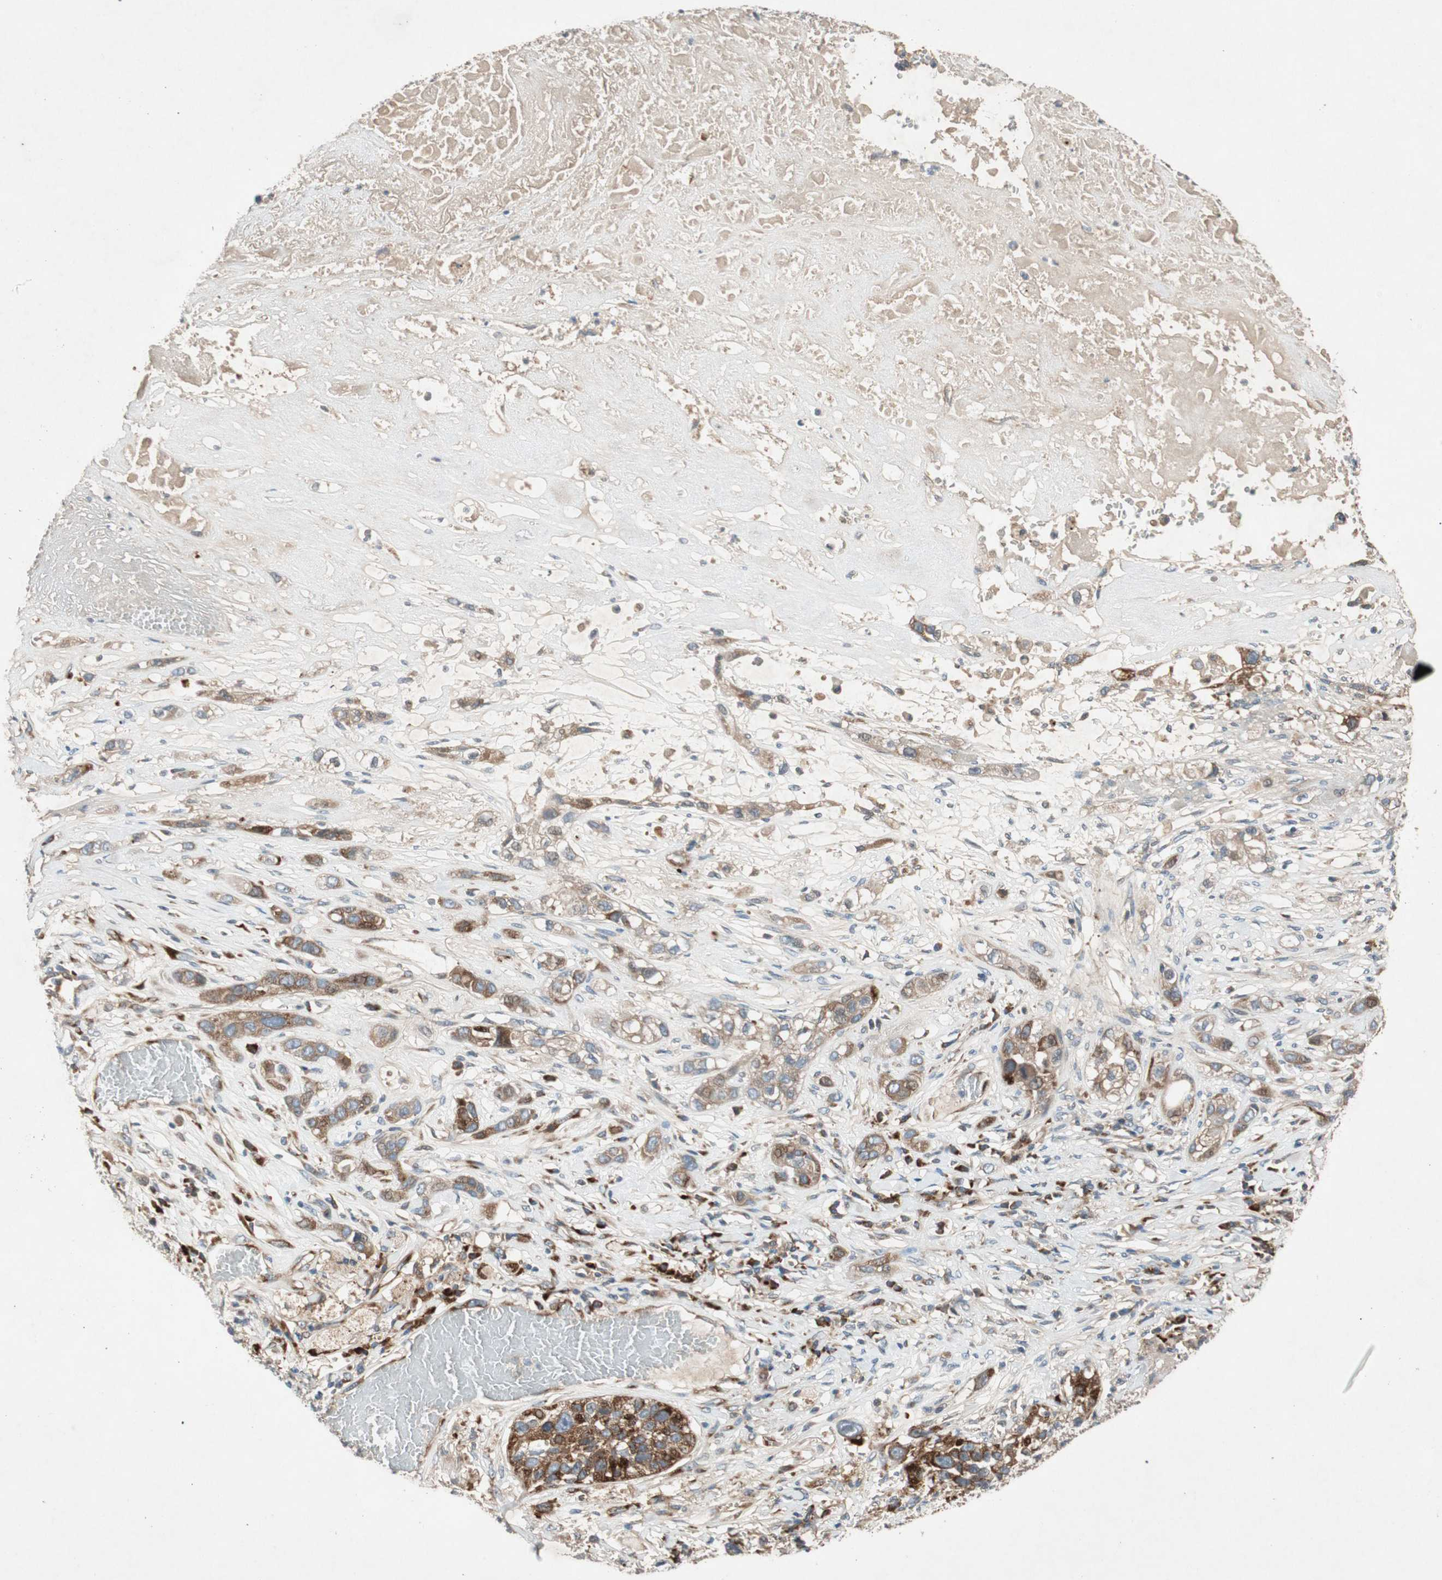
{"staining": {"intensity": "moderate", "quantity": ">75%", "location": "cytoplasmic/membranous"}, "tissue": "lung cancer", "cell_type": "Tumor cells", "image_type": "cancer", "snomed": [{"axis": "morphology", "description": "Squamous cell carcinoma, NOS"}, {"axis": "topography", "description": "Lung"}], "caption": "Immunohistochemistry histopathology image of neoplastic tissue: human squamous cell carcinoma (lung) stained using IHC shows medium levels of moderate protein expression localized specifically in the cytoplasmic/membranous of tumor cells, appearing as a cytoplasmic/membranous brown color.", "gene": "APOO", "patient": {"sex": "male", "age": 71}}